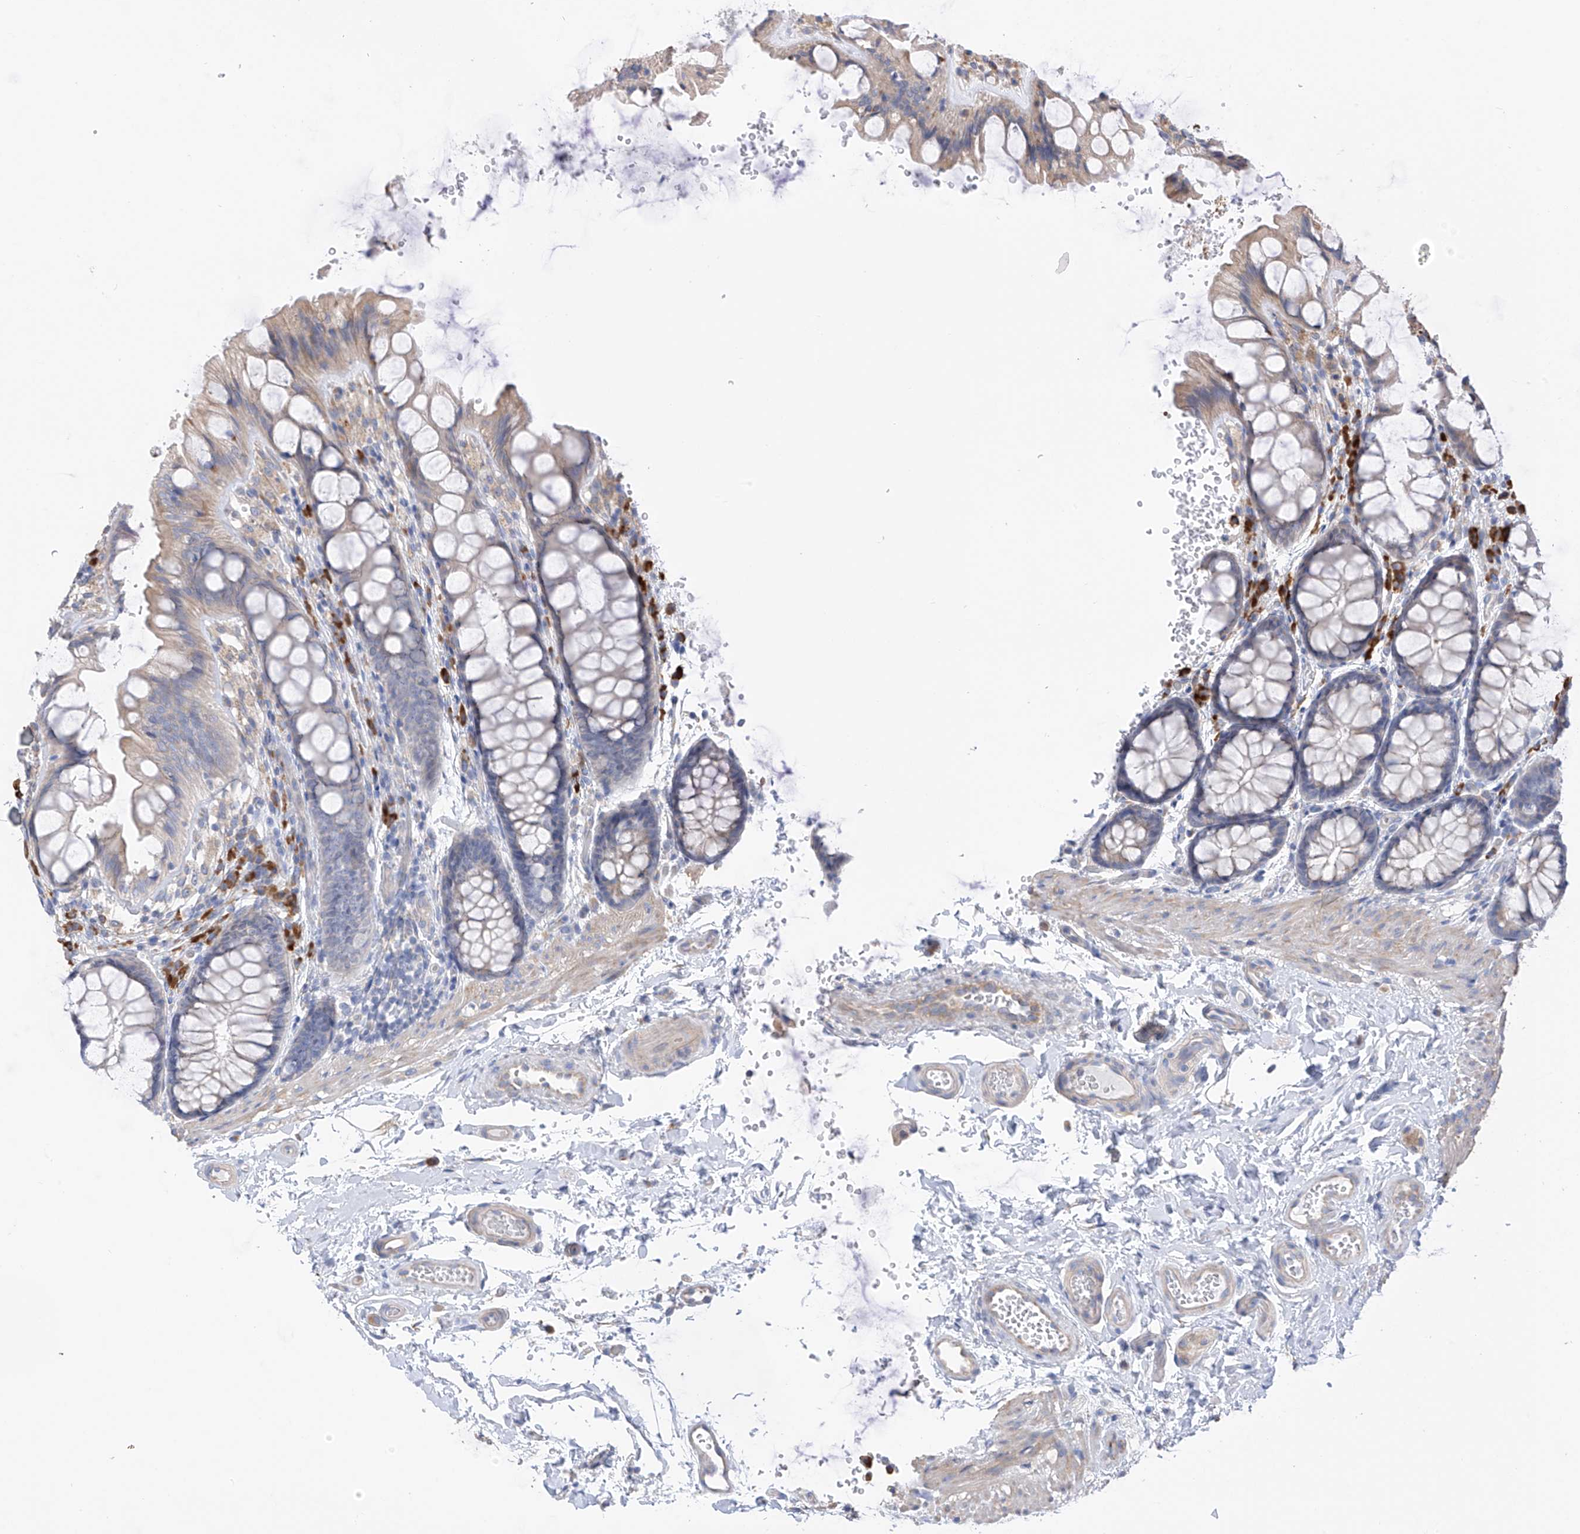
{"staining": {"intensity": "weak", "quantity": ">75%", "location": "cytoplasmic/membranous"}, "tissue": "colon", "cell_type": "Endothelial cells", "image_type": "normal", "snomed": [{"axis": "morphology", "description": "Normal tissue, NOS"}, {"axis": "topography", "description": "Colon"}], "caption": "Colon stained with a brown dye displays weak cytoplasmic/membranous positive expression in about >75% of endothelial cells.", "gene": "REC8", "patient": {"sex": "male", "age": 47}}